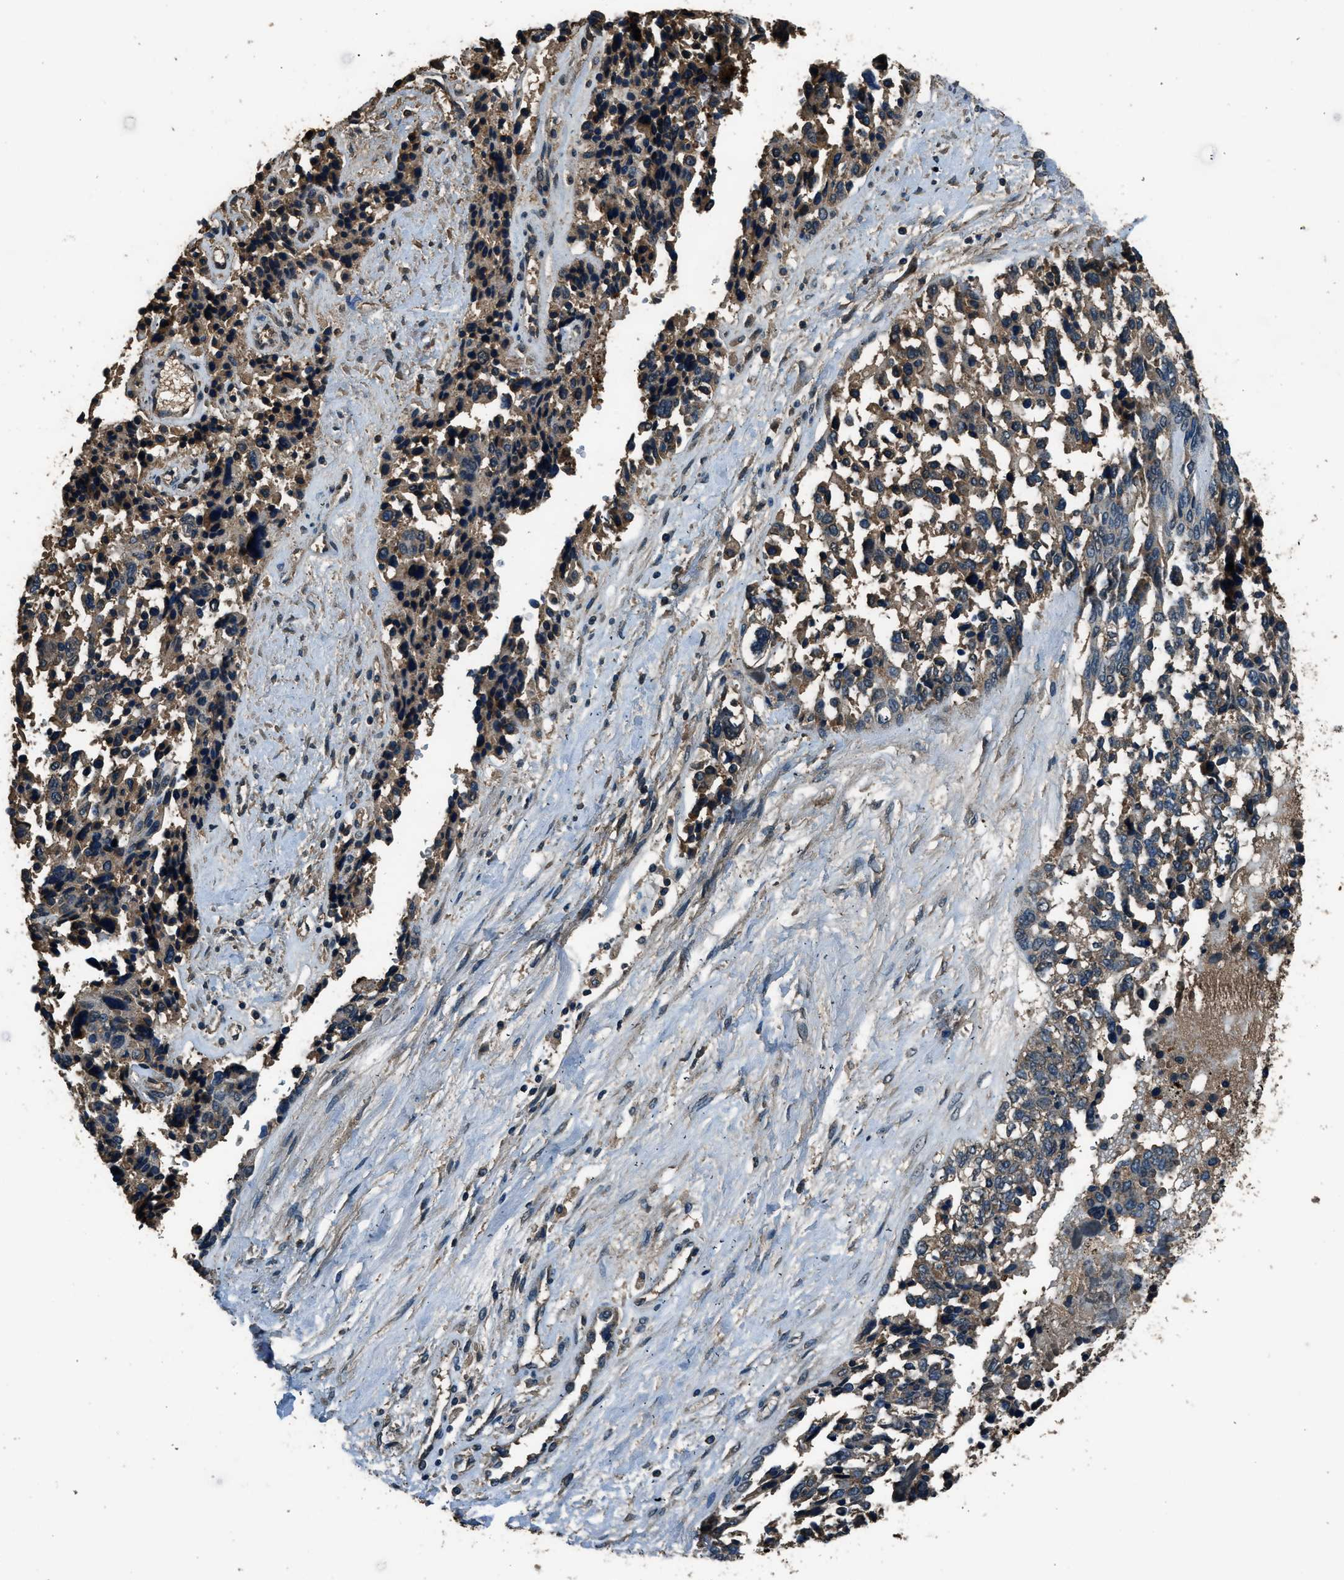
{"staining": {"intensity": "moderate", "quantity": ">75%", "location": "cytoplasmic/membranous"}, "tissue": "ovarian cancer", "cell_type": "Tumor cells", "image_type": "cancer", "snomed": [{"axis": "morphology", "description": "Cystadenocarcinoma, serous, NOS"}, {"axis": "topography", "description": "Ovary"}], "caption": "Moderate cytoplasmic/membranous positivity for a protein is present in approximately >75% of tumor cells of ovarian cancer (serous cystadenocarcinoma) using IHC.", "gene": "SALL3", "patient": {"sex": "female", "age": 44}}